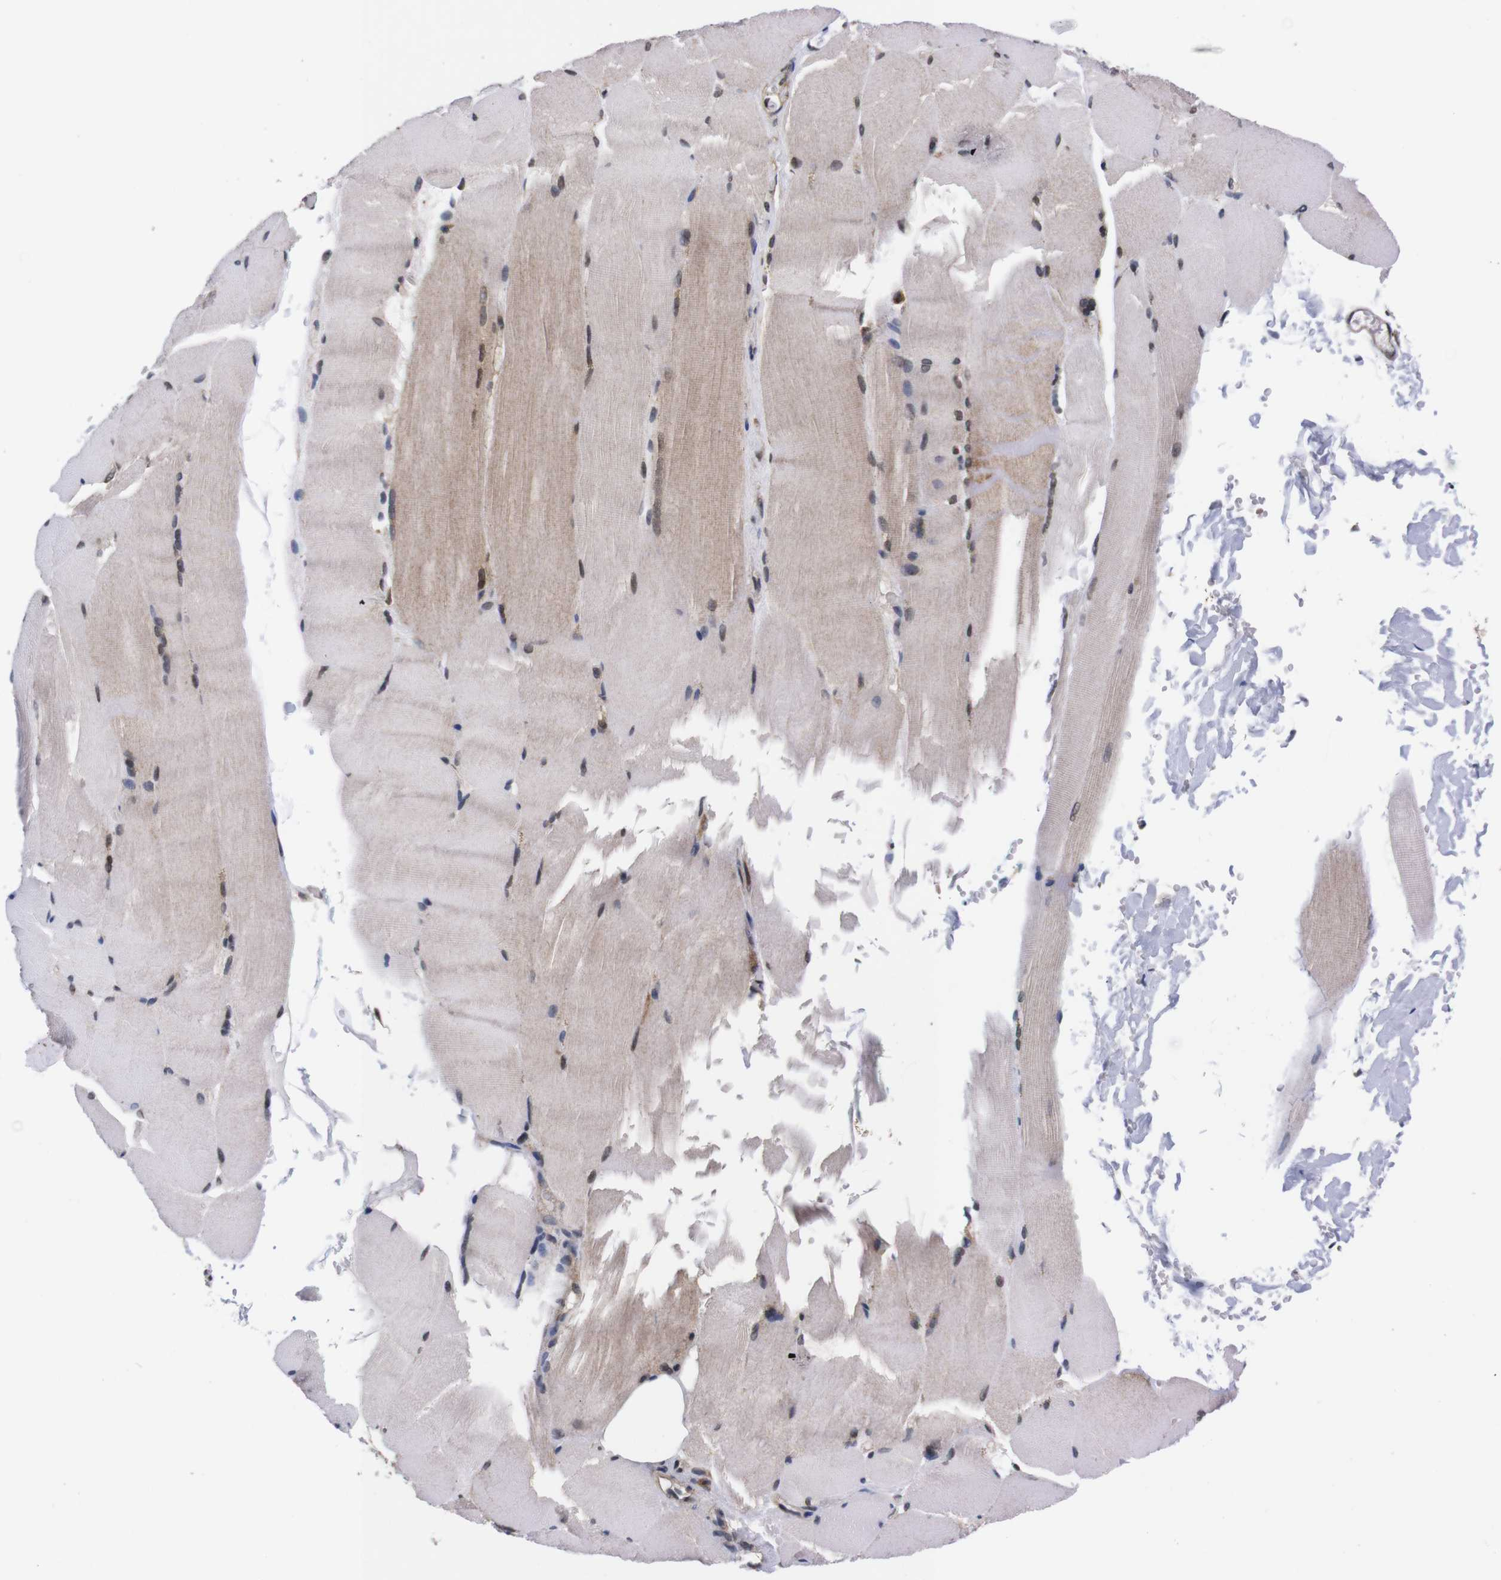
{"staining": {"intensity": "moderate", "quantity": "25%-75%", "location": "cytoplasmic/membranous,nuclear"}, "tissue": "skeletal muscle", "cell_type": "Myocytes", "image_type": "normal", "snomed": [{"axis": "morphology", "description": "Normal tissue, NOS"}, {"axis": "topography", "description": "Skin"}, {"axis": "topography", "description": "Skeletal muscle"}], "caption": "Protein positivity by immunohistochemistry demonstrates moderate cytoplasmic/membranous,nuclear staining in approximately 25%-75% of myocytes in unremarkable skeletal muscle. Nuclei are stained in blue.", "gene": "UBQLN2", "patient": {"sex": "male", "age": 83}}